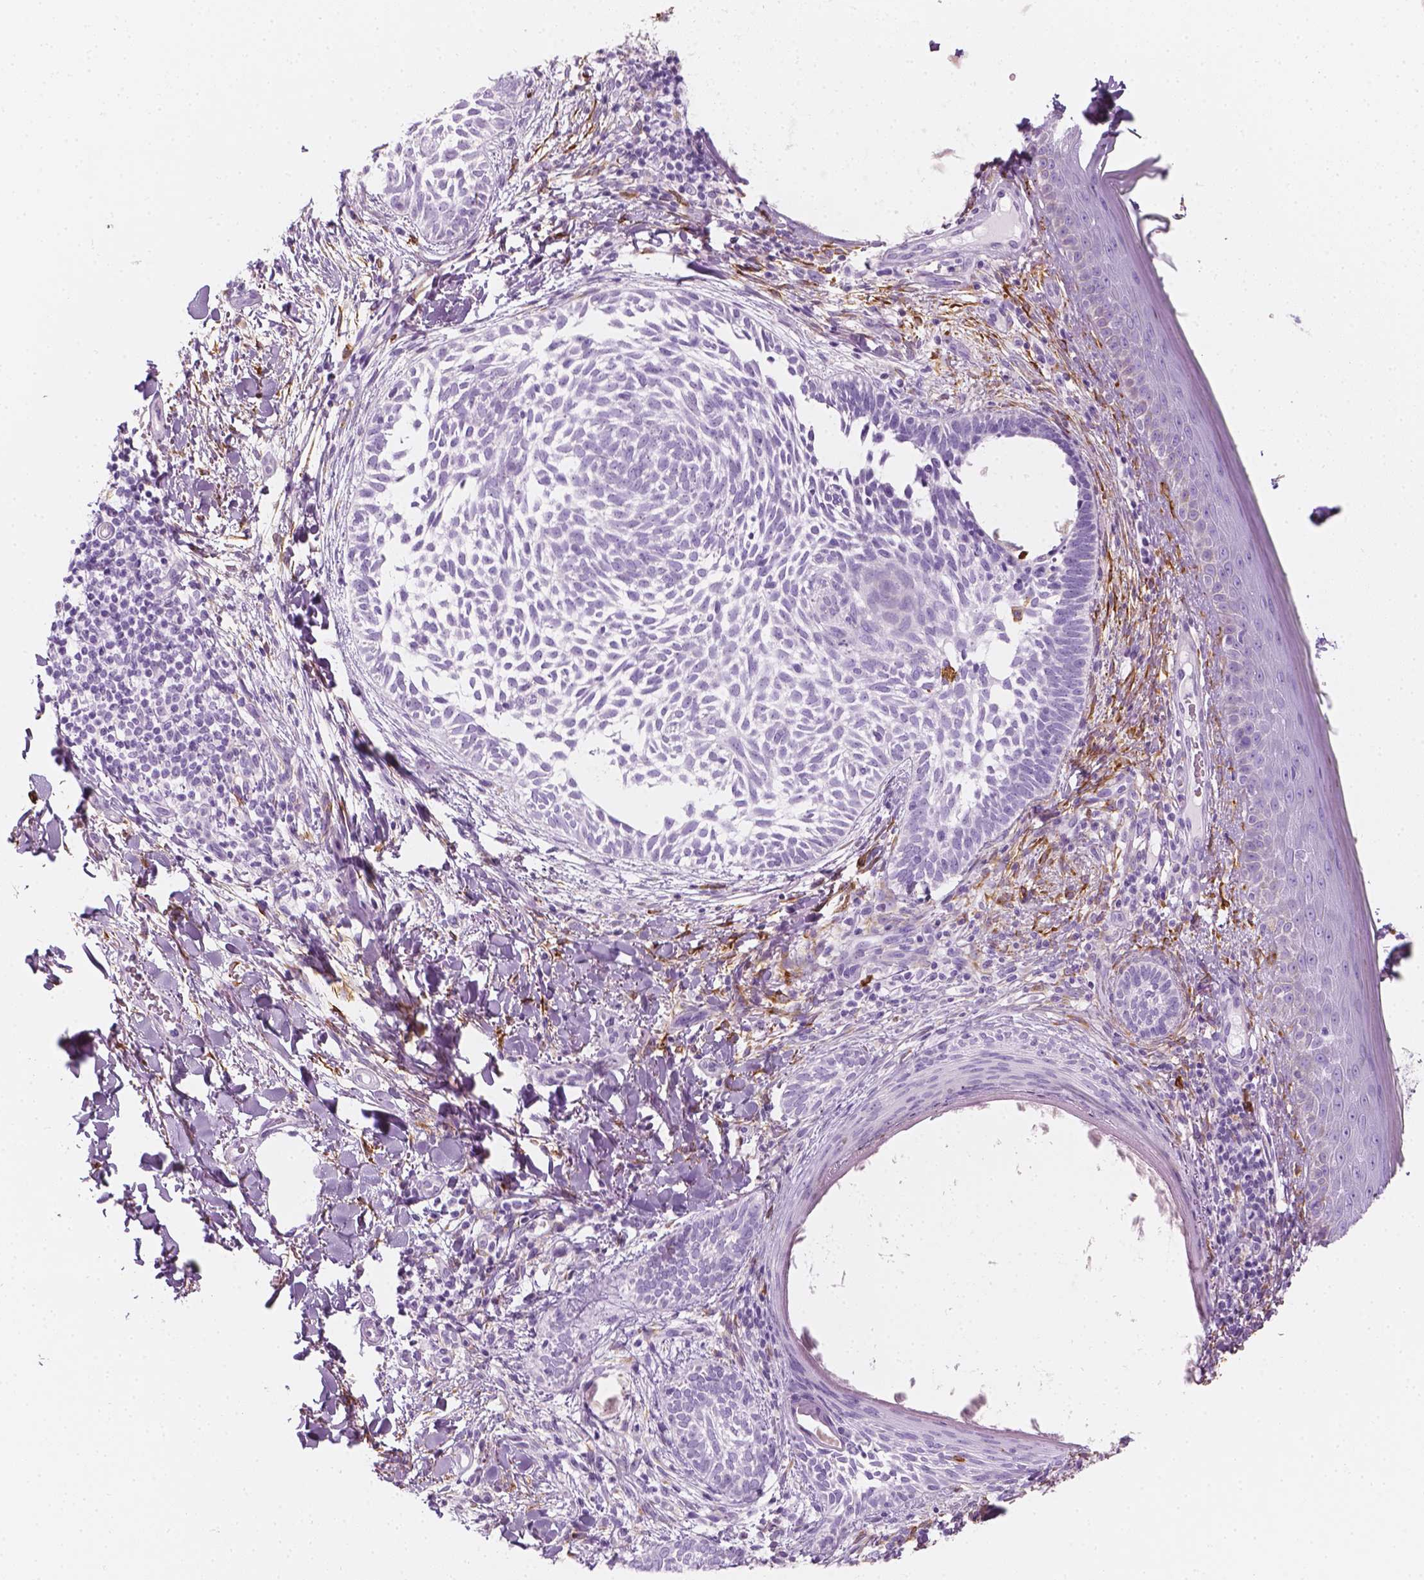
{"staining": {"intensity": "negative", "quantity": "none", "location": "none"}, "tissue": "skin cancer", "cell_type": "Tumor cells", "image_type": "cancer", "snomed": [{"axis": "morphology", "description": "Normal tissue, NOS"}, {"axis": "morphology", "description": "Basal cell carcinoma"}, {"axis": "topography", "description": "Skin"}], "caption": "Immunohistochemistry photomicrograph of neoplastic tissue: skin cancer stained with DAB (3,3'-diaminobenzidine) reveals no significant protein expression in tumor cells.", "gene": "CES1", "patient": {"sex": "male", "age": 46}}